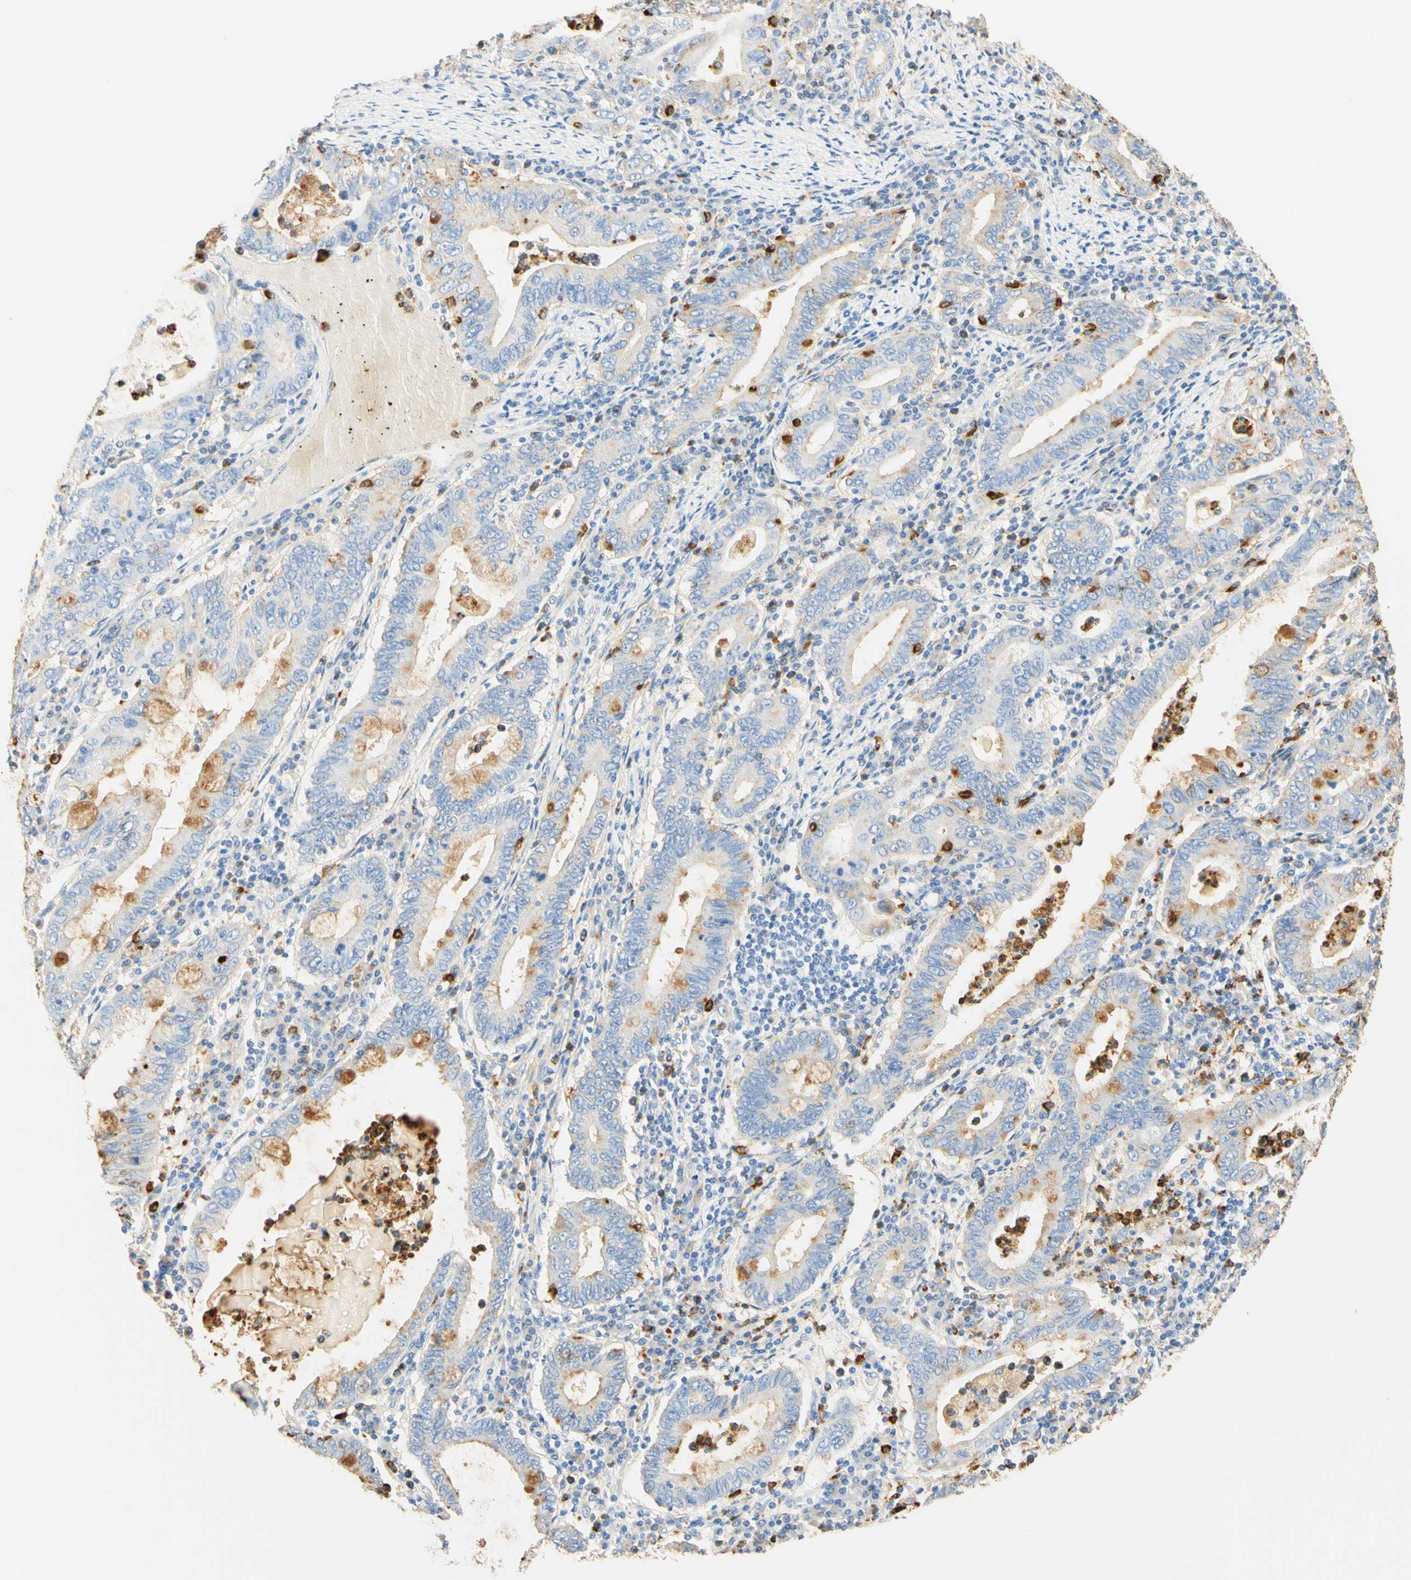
{"staining": {"intensity": "weak", "quantity": "25%-75%", "location": "cytoplasmic/membranous"}, "tissue": "stomach cancer", "cell_type": "Tumor cells", "image_type": "cancer", "snomed": [{"axis": "morphology", "description": "Normal tissue, NOS"}, {"axis": "morphology", "description": "Adenocarcinoma, NOS"}, {"axis": "topography", "description": "Esophagus"}, {"axis": "topography", "description": "Stomach, upper"}, {"axis": "topography", "description": "Peripheral nerve tissue"}], "caption": "Protein analysis of stomach cancer (adenocarcinoma) tissue shows weak cytoplasmic/membranous positivity in approximately 25%-75% of tumor cells. (DAB (3,3'-diaminobenzidine) = brown stain, brightfield microscopy at high magnification).", "gene": "CD63", "patient": {"sex": "male", "age": 62}}